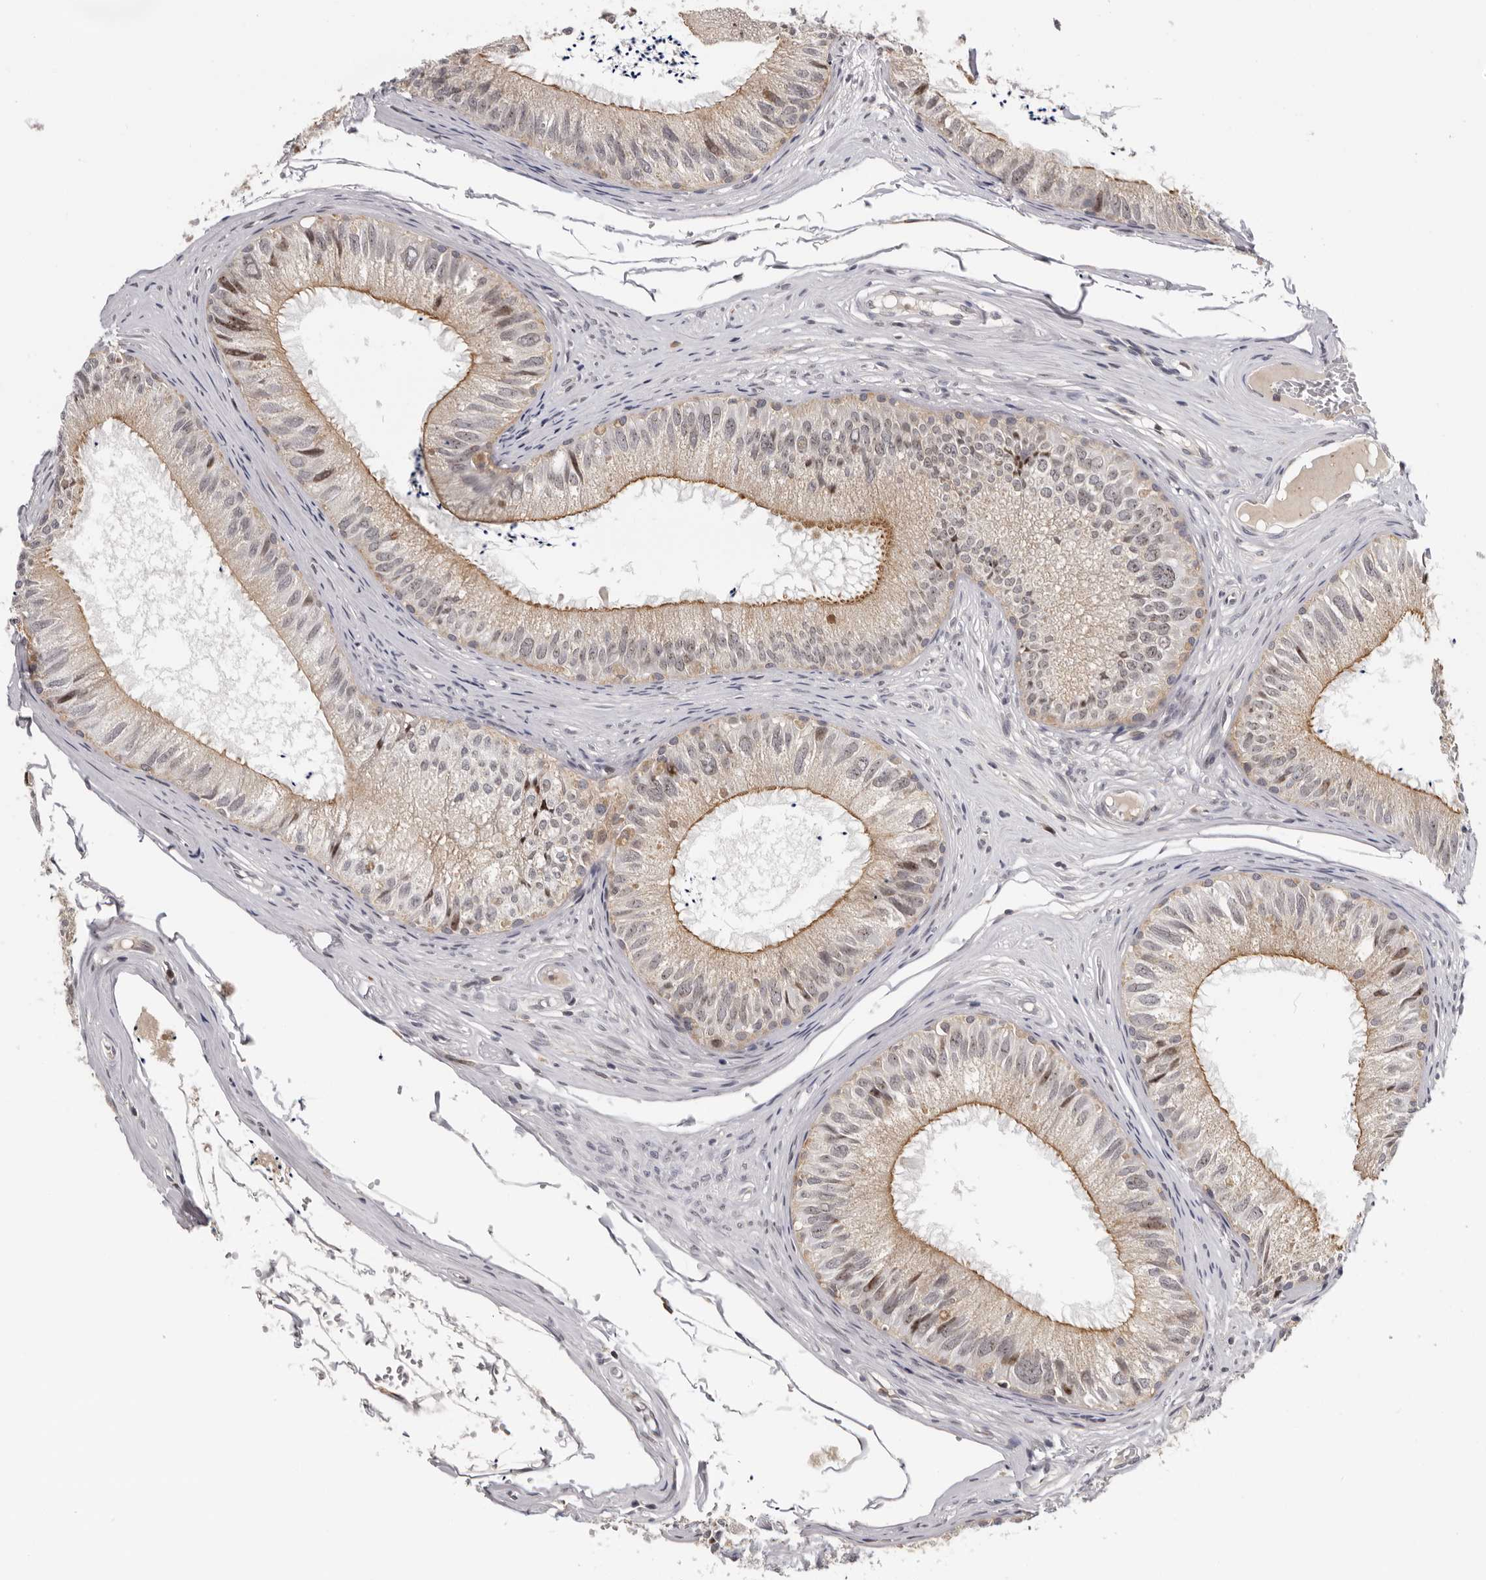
{"staining": {"intensity": "weak", "quantity": ">75%", "location": "cytoplasmic/membranous"}, "tissue": "epididymis", "cell_type": "Glandular cells", "image_type": "normal", "snomed": [{"axis": "morphology", "description": "Normal tissue, NOS"}, {"axis": "topography", "description": "Epididymis"}], "caption": "Glandular cells exhibit low levels of weak cytoplasmic/membranous expression in approximately >75% of cells in unremarkable epididymis.", "gene": "KIF2B", "patient": {"sex": "male", "age": 79}}